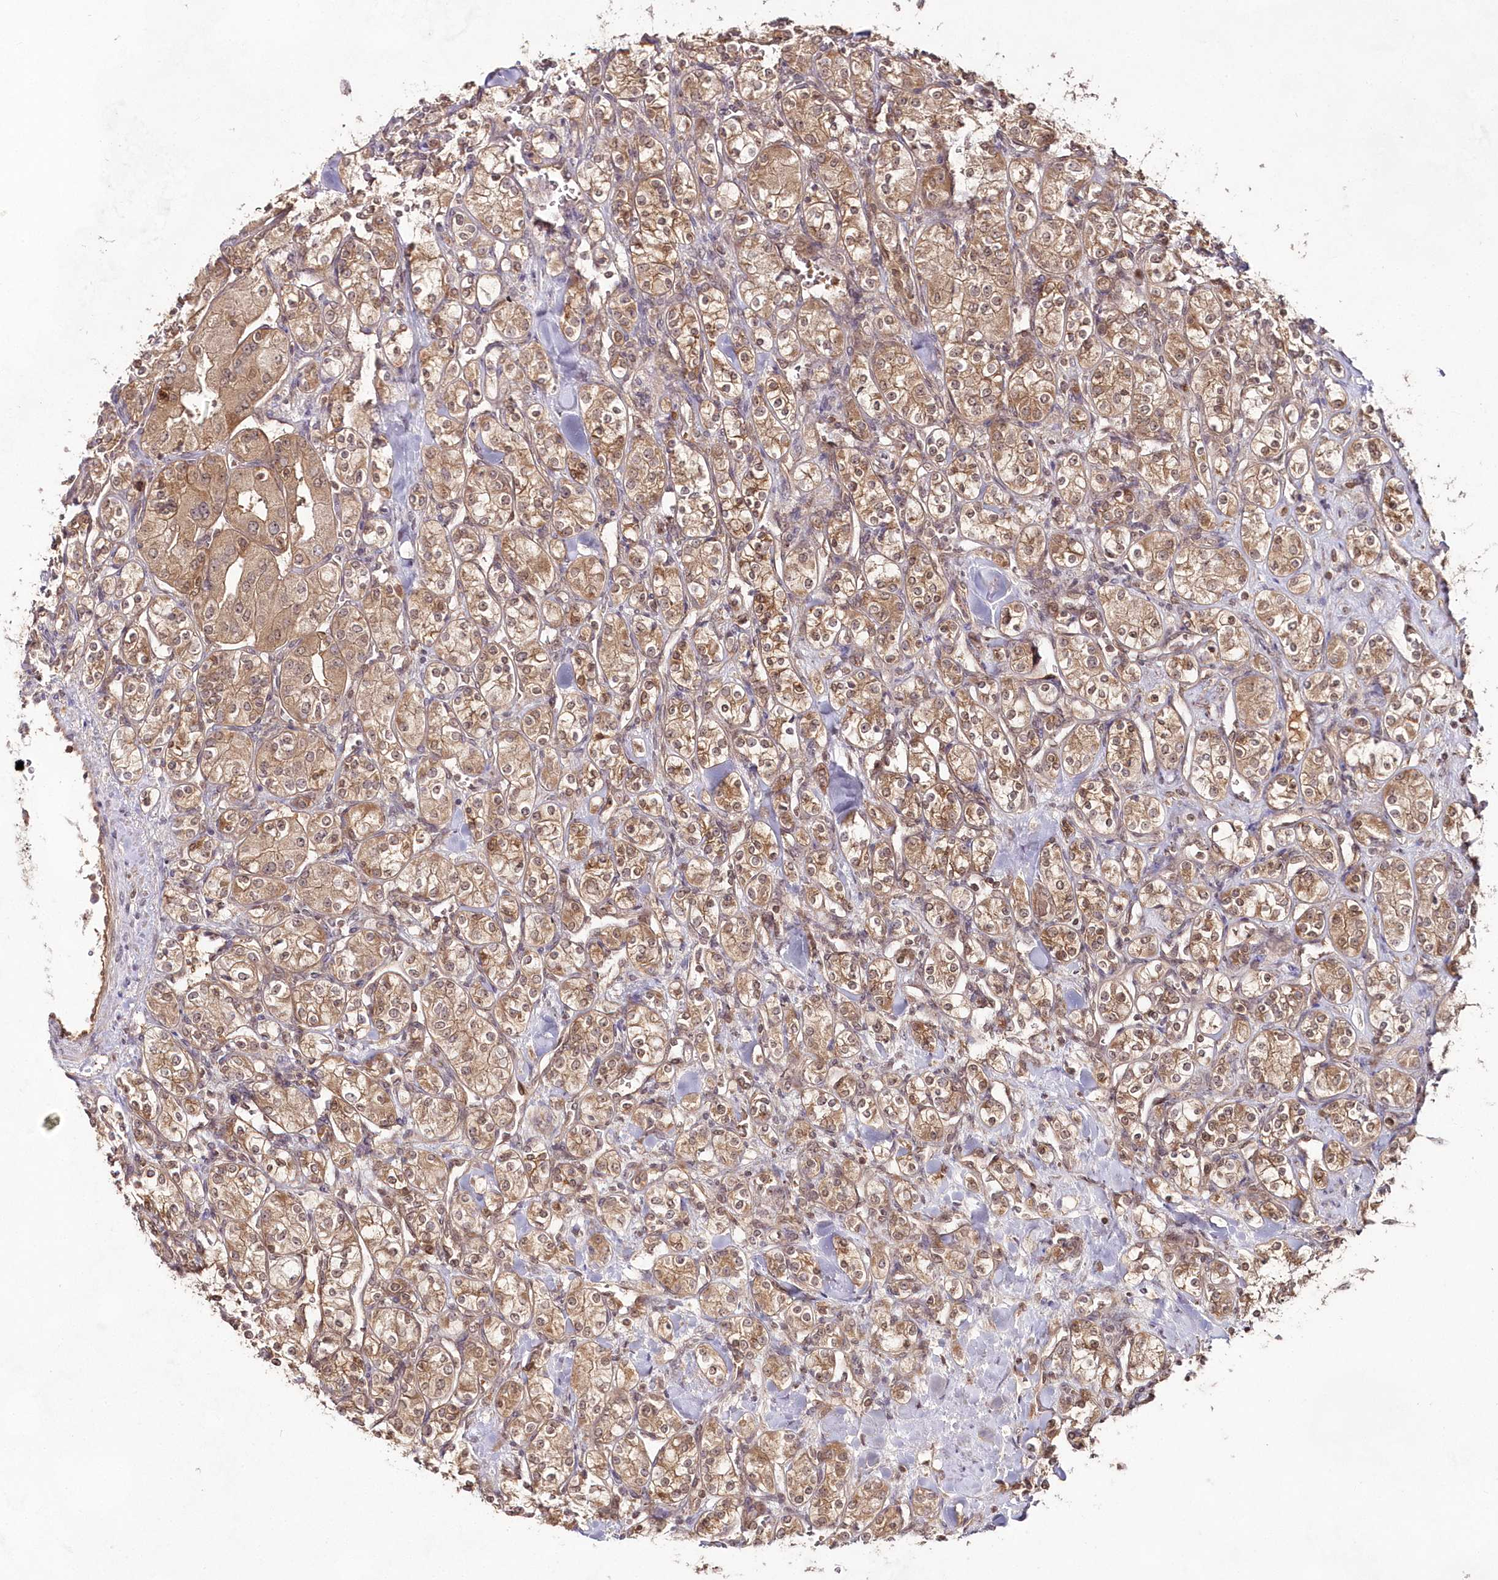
{"staining": {"intensity": "moderate", "quantity": ">75%", "location": "cytoplasmic/membranous"}, "tissue": "renal cancer", "cell_type": "Tumor cells", "image_type": "cancer", "snomed": [{"axis": "morphology", "description": "Adenocarcinoma, NOS"}, {"axis": "topography", "description": "Kidney"}], "caption": "Moderate cytoplasmic/membranous positivity for a protein is appreciated in about >75% of tumor cells of renal adenocarcinoma using immunohistochemistry (IHC).", "gene": "IMPA1", "patient": {"sex": "male", "age": 77}}